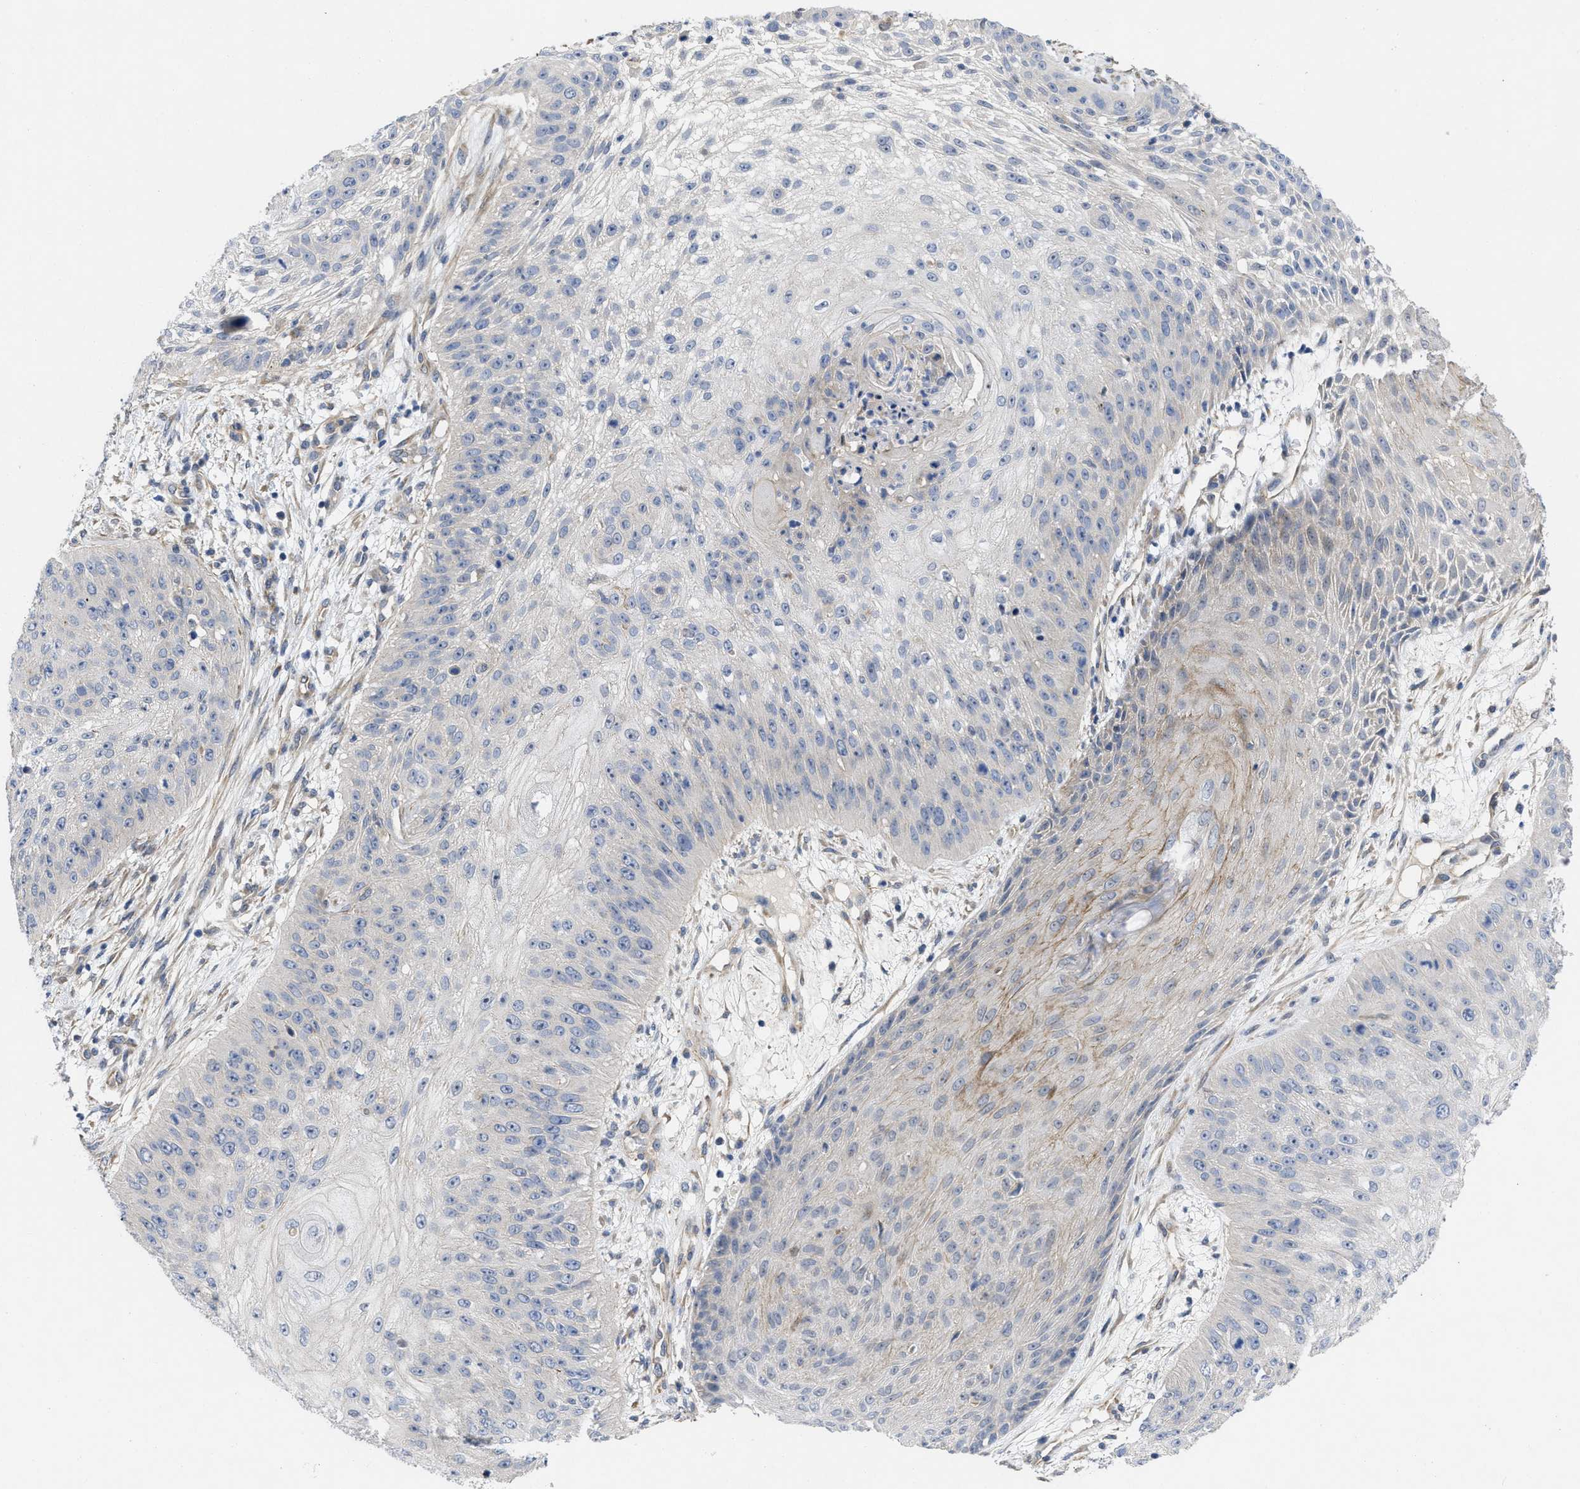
{"staining": {"intensity": "weak", "quantity": "<25%", "location": "cytoplasmic/membranous"}, "tissue": "skin cancer", "cell_type": "Tumor cells", "image_type": "cancer", "snomed": [{"axis": "morphology", "description": "Squamous cell carcinoma, NOS"}, {"axis": "topography", "description": "Skin"}], "caption": "High power microscopy photomicrograph of an IHC histopathology image of squamous cell carcinoma (skin), revealing no significant staining in tumor cells.", "gene": "ARHGEF26", "patient": {"sex": "female", "age": 80}}